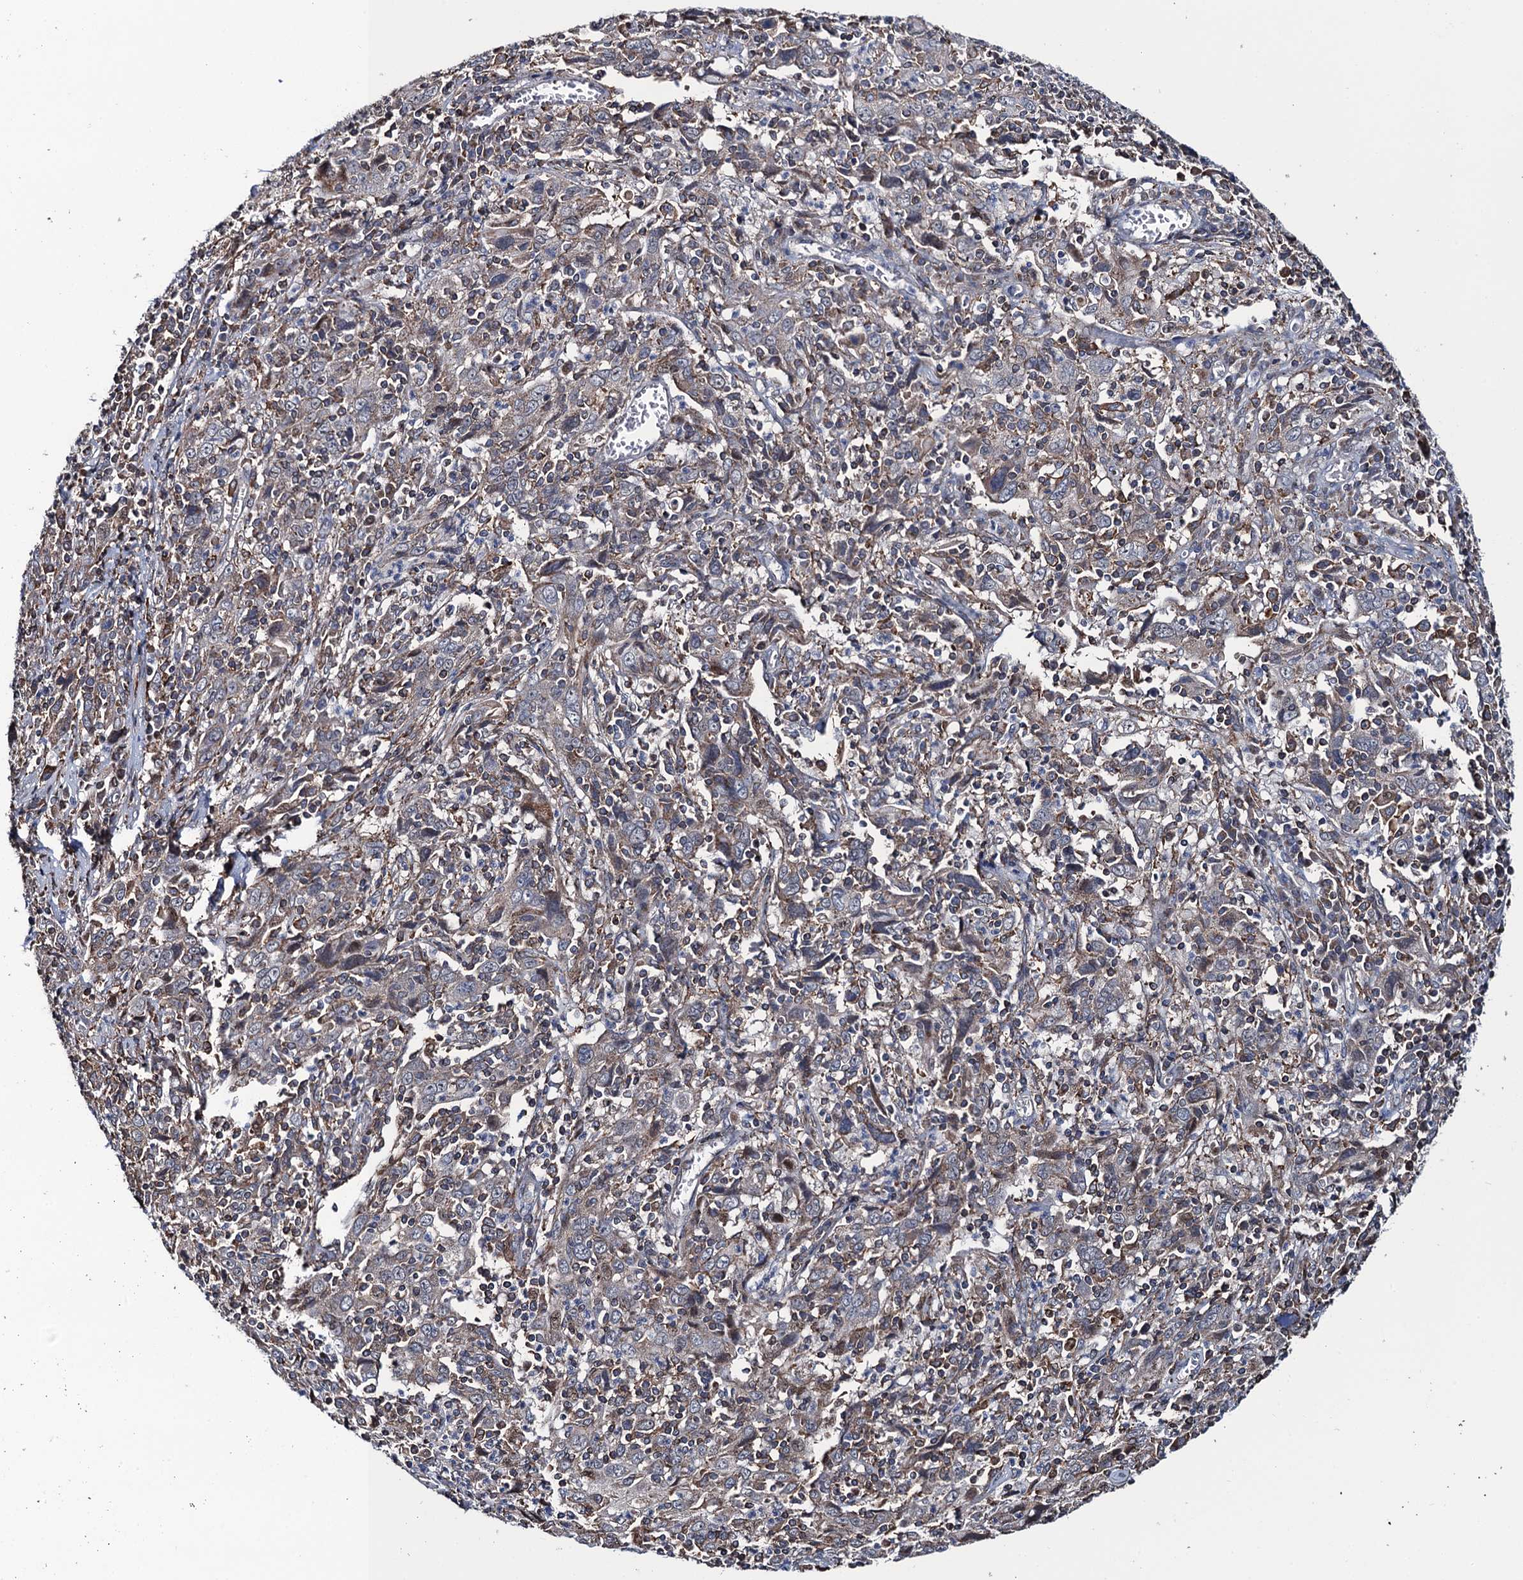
{"staining": {"intensity": "weak", "quantity": "25%-75%", "location": "cytoplasmic/membranous"}, "tissue": "cervical cancer", "cell_type": "Tumor cells", "image_type": "cancer", "snomed": [{"axis": "morphology", "description": "Squamous cell carcinoma, NOS"}, {"axis": "topography", "description": "Cervix"}], "caption": "High-power microscopy captured an IHC micrograph of cervical cancer (squamous cell carcinoma), revealing weak cytoplasmic/membranous staining in approximately 25%-75% of tumor cells.", "gene": "CCDC102A", "patient": {"sex": "female", "age": 46}}